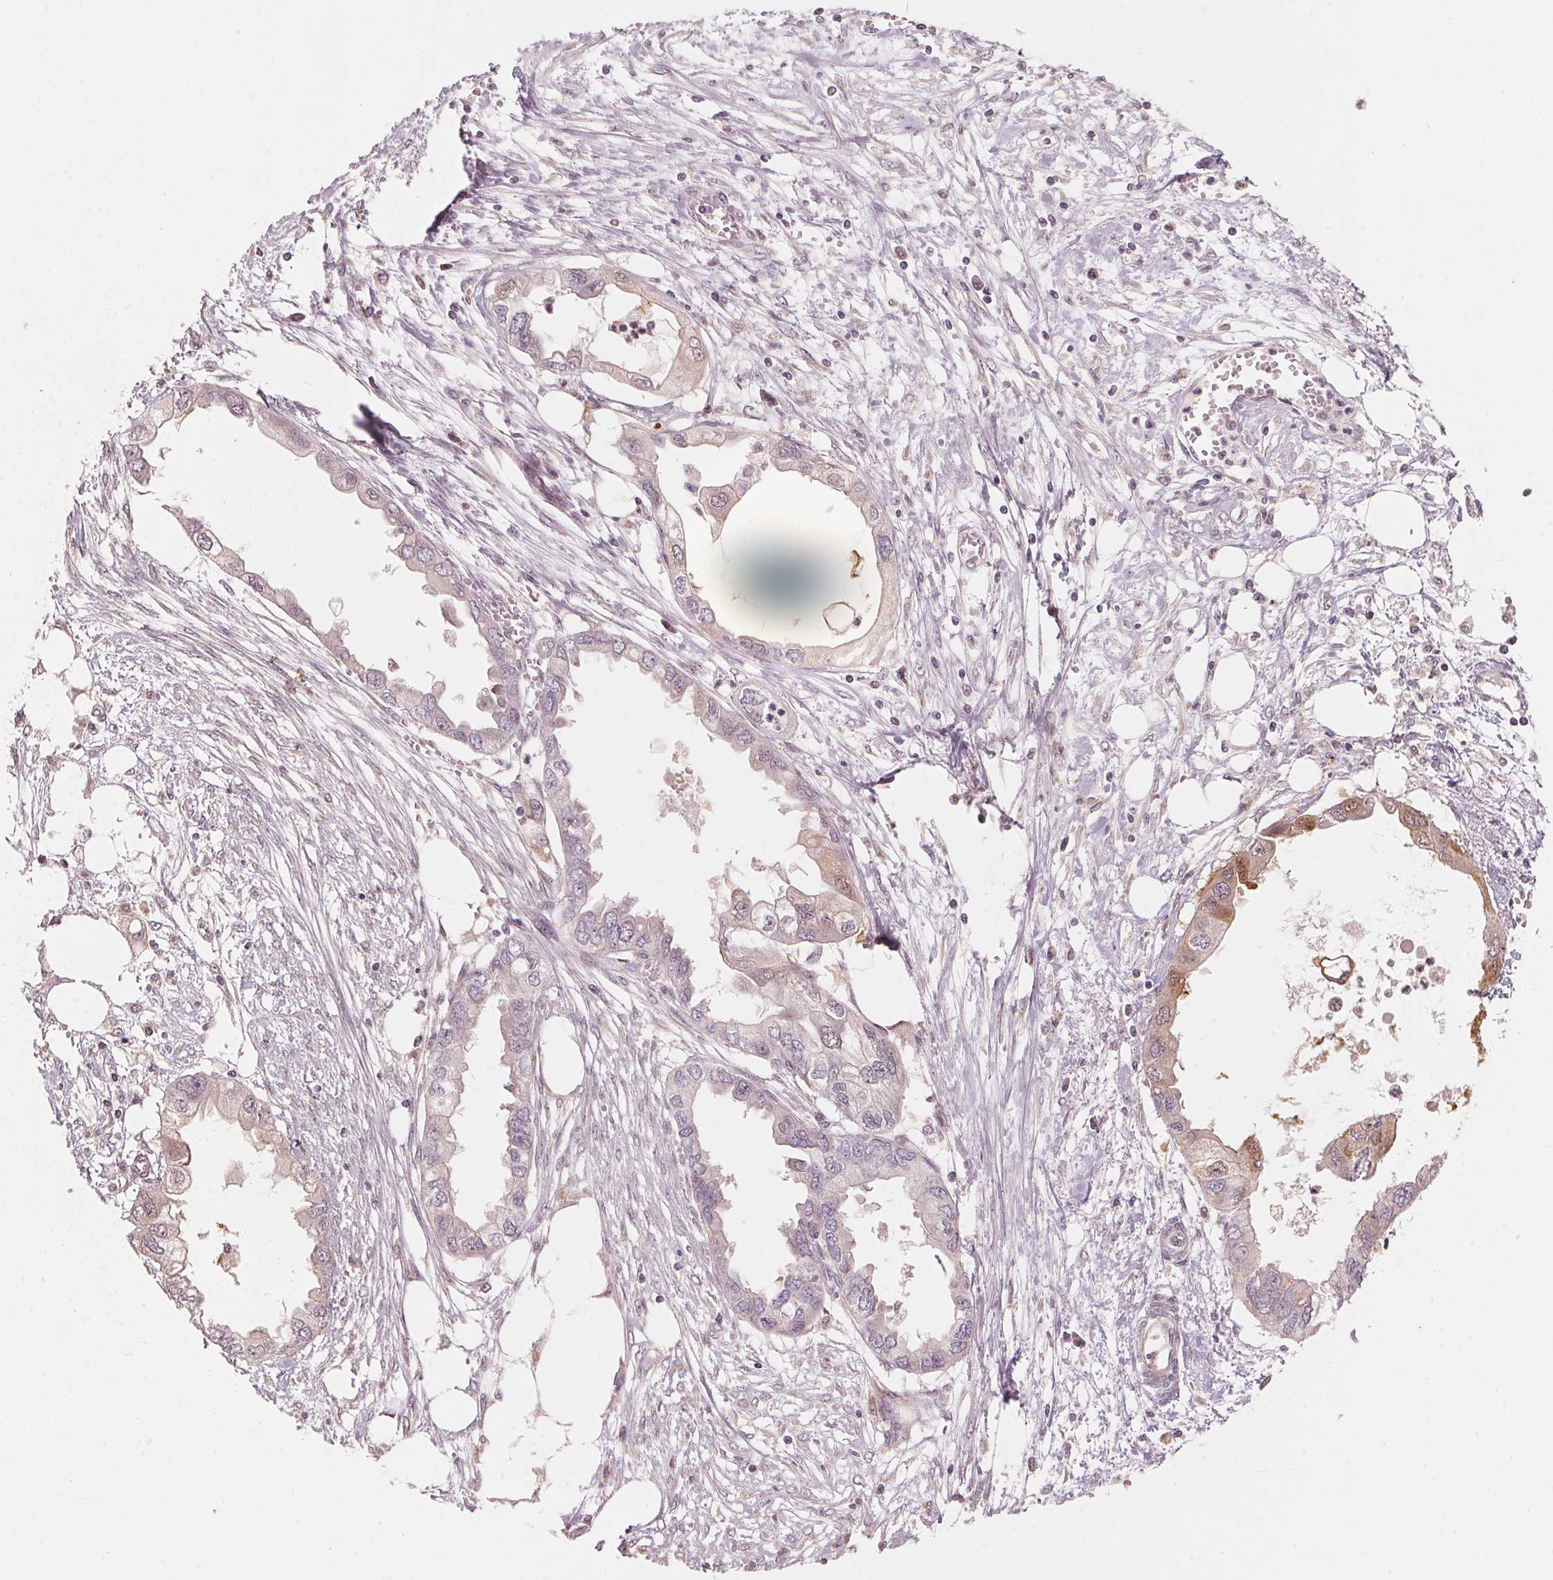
{"staining": {"intensity": "weak", "quantity": ">75%", "location": "cytoplasmic/membranous,nuclear"}, "tissue": "endometrial cancer", "cell_type": "Tumor cells", "image_type": "cancer", "snomed": [{"axis": "morphology", "description": "Adenocarcinoma, NOS"}, {"axis": "morphology", "description": "Adenocarcinoma, metastatic, NOS"}, {"axis": "topography", "description": "Adipose tissue"}, {"axis": "topography", "description": "Endometrium"}], "caption": "A micrograph showing weak cytoplasmic/membranous and nuclear staining in approximately >75% of tumor cells in adenocarcinoma (endometrial), as visualized by brown immunohistochemical staining.", "gene": "C2orf73", "patient": {"sex": "female", "age": 67}}